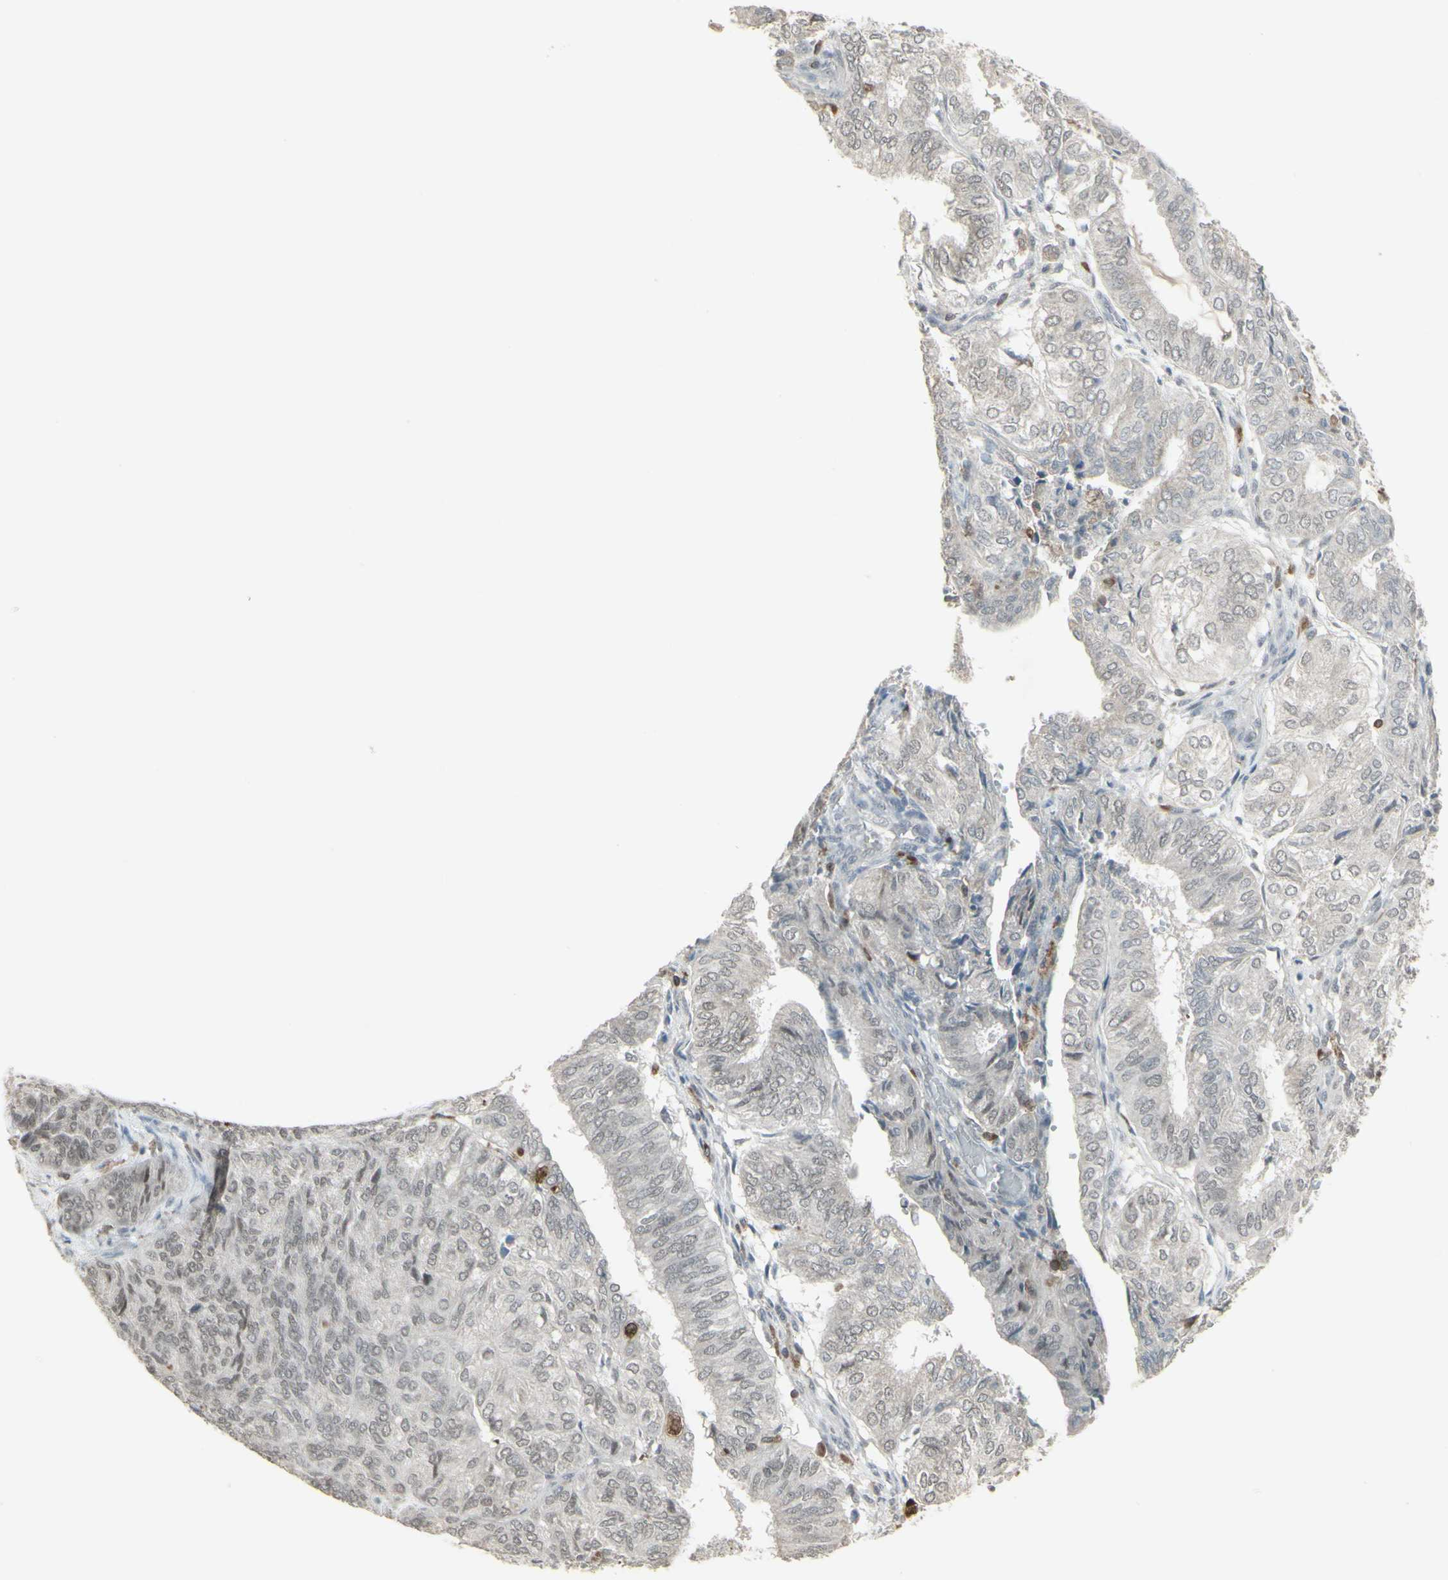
{"staining": {"intensity": "negative", "quantity": "none", "location": "none"}, "tissue": "endometrial cancer", "cell_type": "Tumor cells", "image_type": "cancer", "snomed": [{"axis": "morphology", "description": "Adenocarcinoma, NOS"}, {"axis": "topography", "description": "Uterus"}], "caption": "There is no significant expression in tumor cells of endometrial cancer.", "gene": "SAMSN1", "patient": {"sex": "female", "age": 60}}